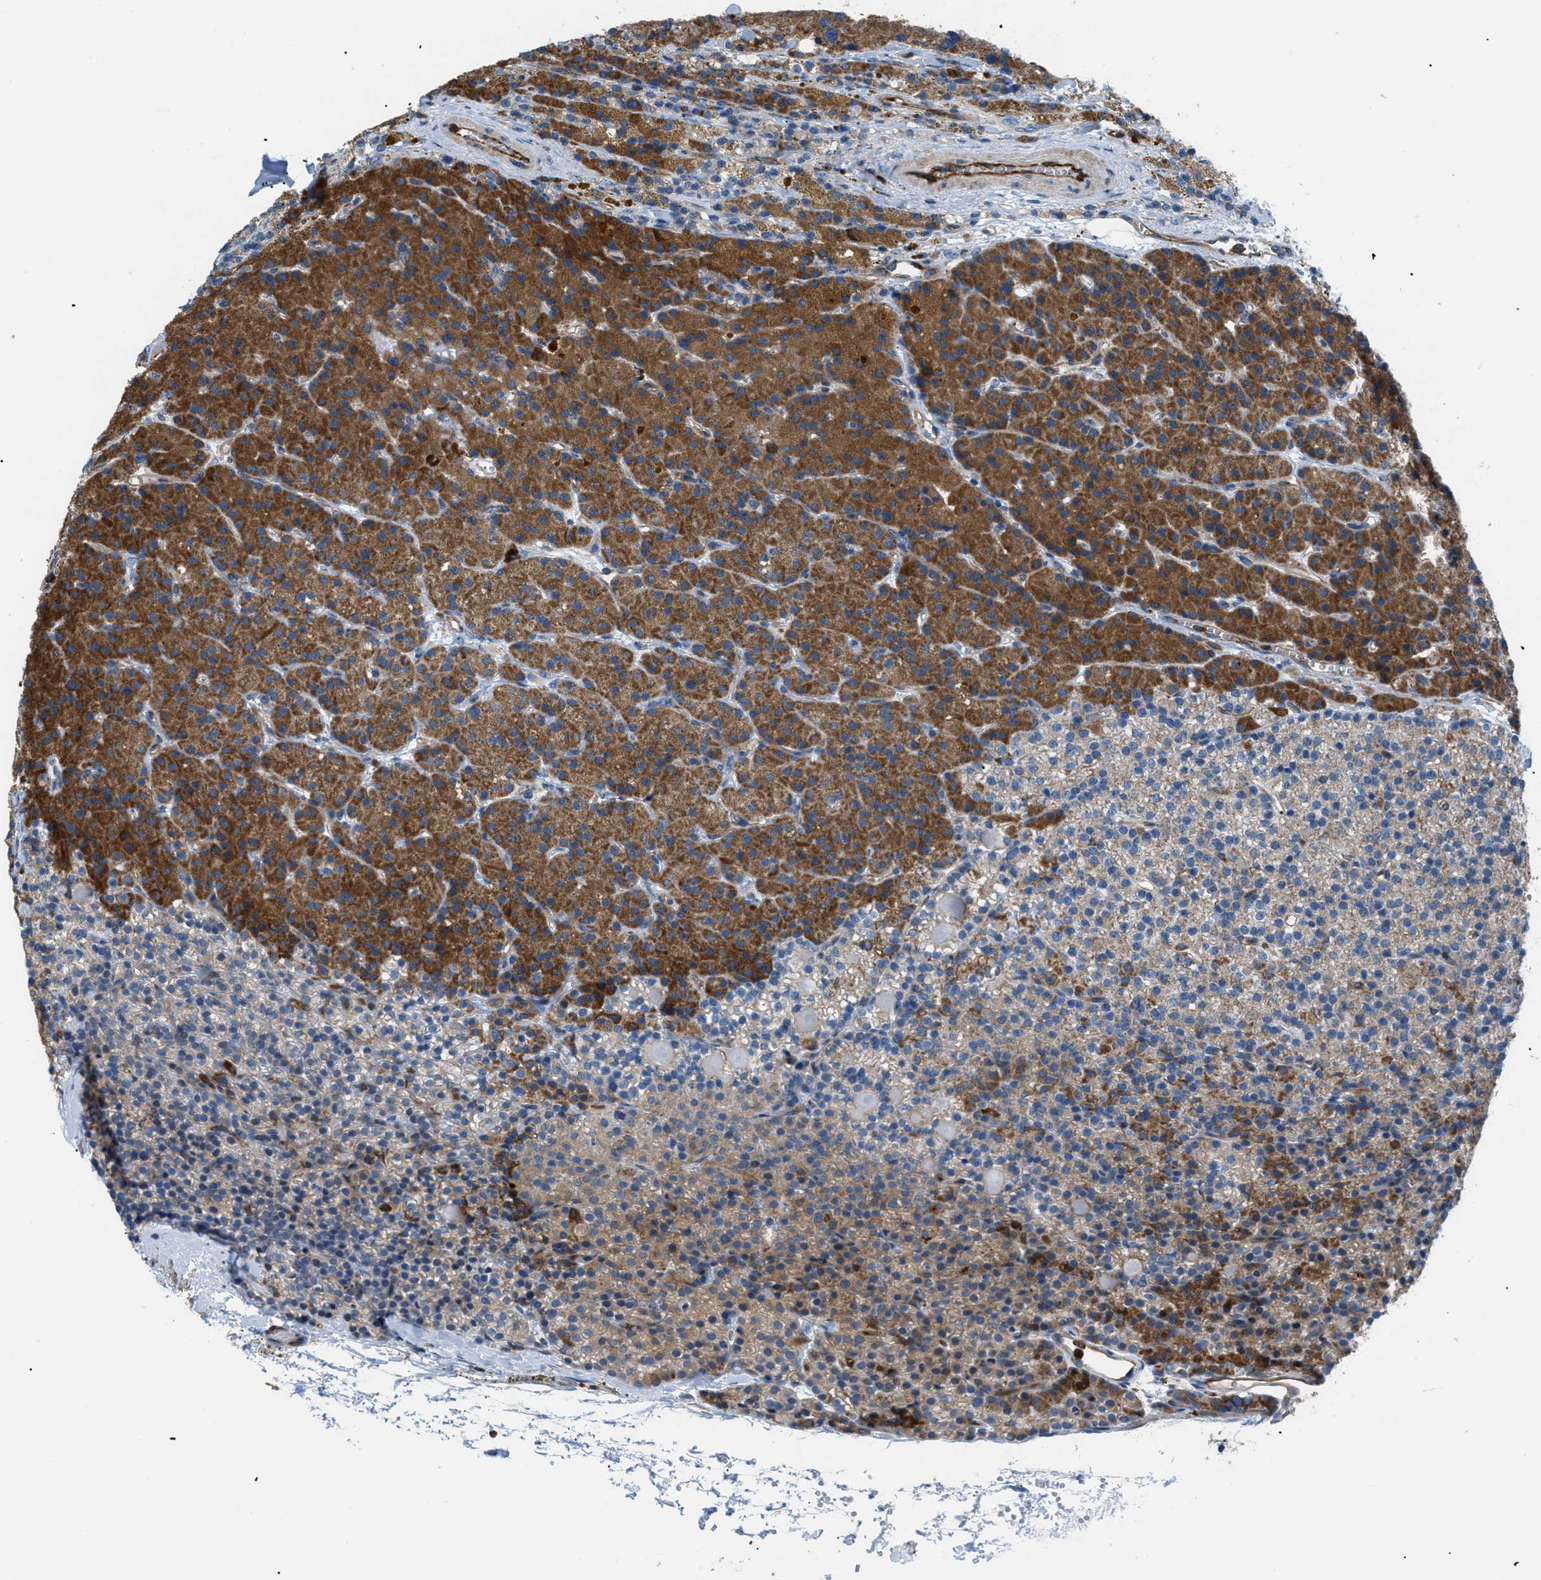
{"staining": {"intensity": "moderate", "quantity": "25%-75%", "location": "cytoplasmic/membranous"}, "tissue": "parathyroid gland", "cell_type": "Glandular cells", "image_type": "normal", "snomed": [{"axis": "morphology", "description": "Normal tissue, NOS"}, {"axis": "morphology", "description": "Adenoma, NOS"}, {"axis": "topography", "description": "Parathyroid gland"}], "caption": "High-power microscopy captured an immunohistochemistry (IHC) image of benign parathyroid gland, revealing moderate cytoplasmic/membranous positivity in about 25%-75% of glandular cells. (DAB (3,3'-diaminobenzidine) = brown stain, brightfield microscopy at high magnification).", "gene": "ATP2A3", "patient": {"sex": "male", "age": 75}}